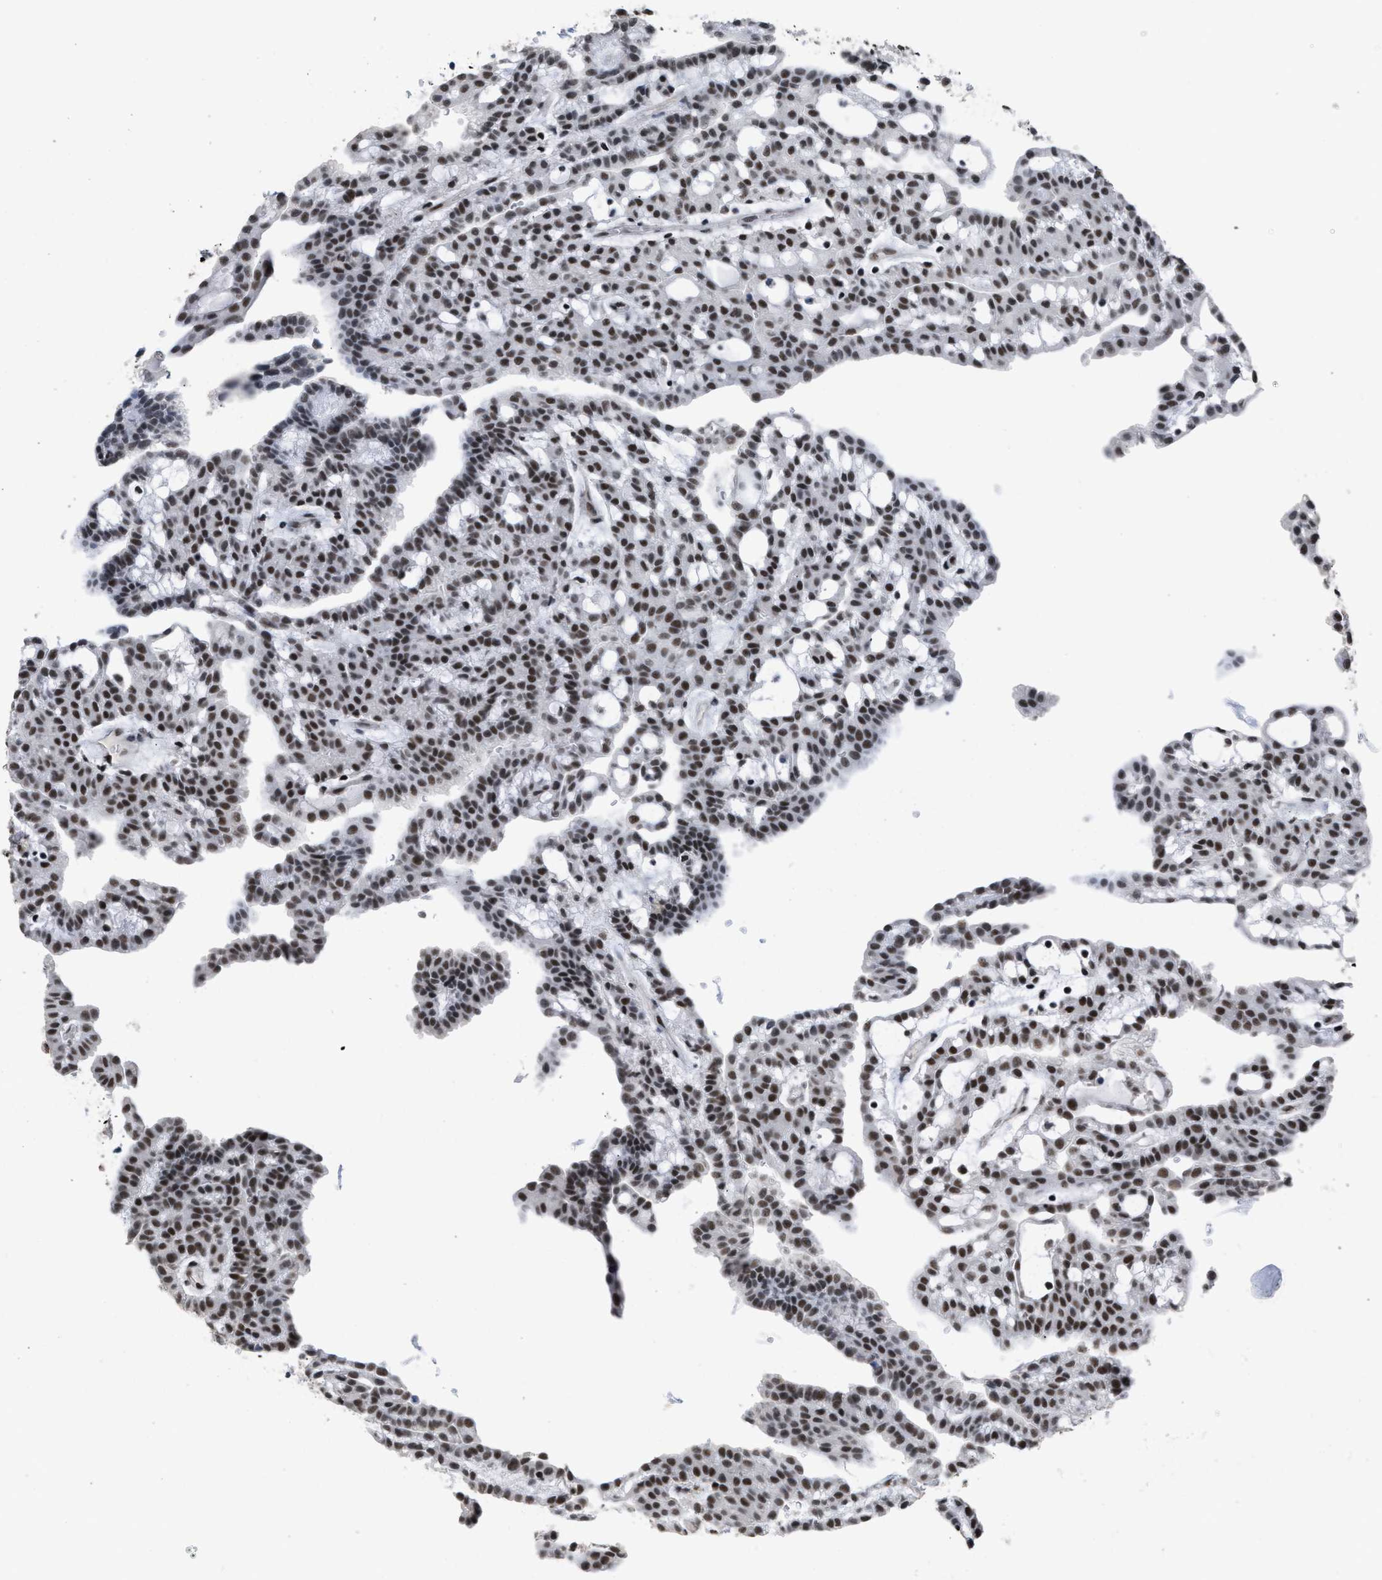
{"staining": {"intensity": "strong", "quantity": ">75%", "location": "nuclear"}, "tissue": "renal cancer", "cell_type": "Tumor cells", "image_type": "cancer", "snomed": [{"axis": "morphology", "description": "Adenocarcinoma, NOS"}, {"axis": "topography", "description": "Kidney"}], "caption": "Renal cancer (adenocarcinoma) tissue reveals strong nuclear positivity in approximately >75% of tumor cells", "gene": "SCAF4", "patient": {"sex": "male", "age": 63}}